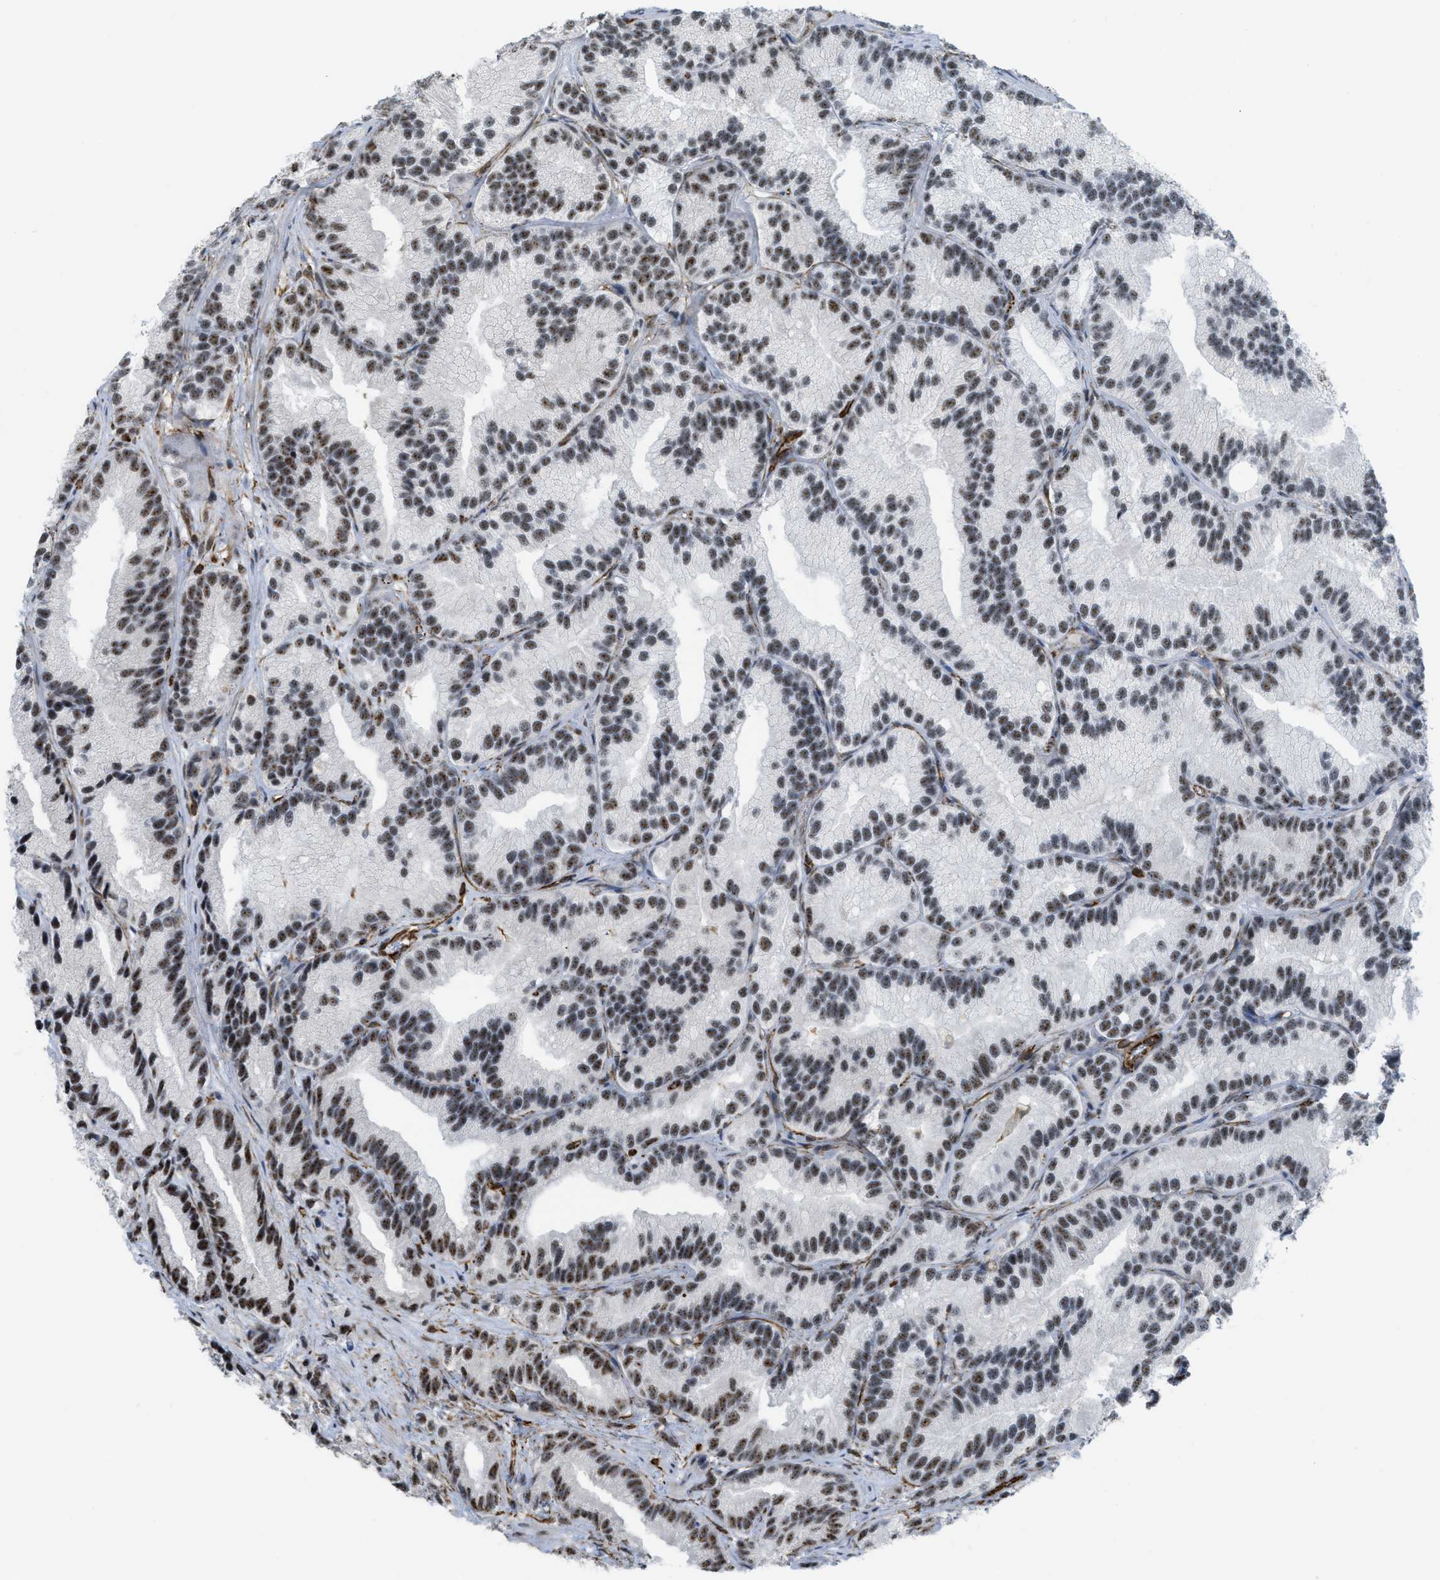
{"staining": {"intensity": "moderate", "quantity": ">75%", "location": "nuclear"}, "tissue": "prostate cancer", "cell_type": "Tumor cells", "image_type": "cancer", "snomed": [{"axis": "morphology", "description": "Adenocarcinoma, Low grade"}, {"axis": "topography", "description": "Prostate"}], "caption": "Prostate adenocarcinoma (low-grade) stained for a protein displays moderate nuclear positivity in tumor cells. The staining was performed using DAB (3,3'-diaminobenzidine) to visualize the protein expression in brown, while the nuclei were stained in blue with hematoxylin (Magnification: 20x).", "gene": "LRRC8B", "patient": {"sex": "male", "age": 89}}